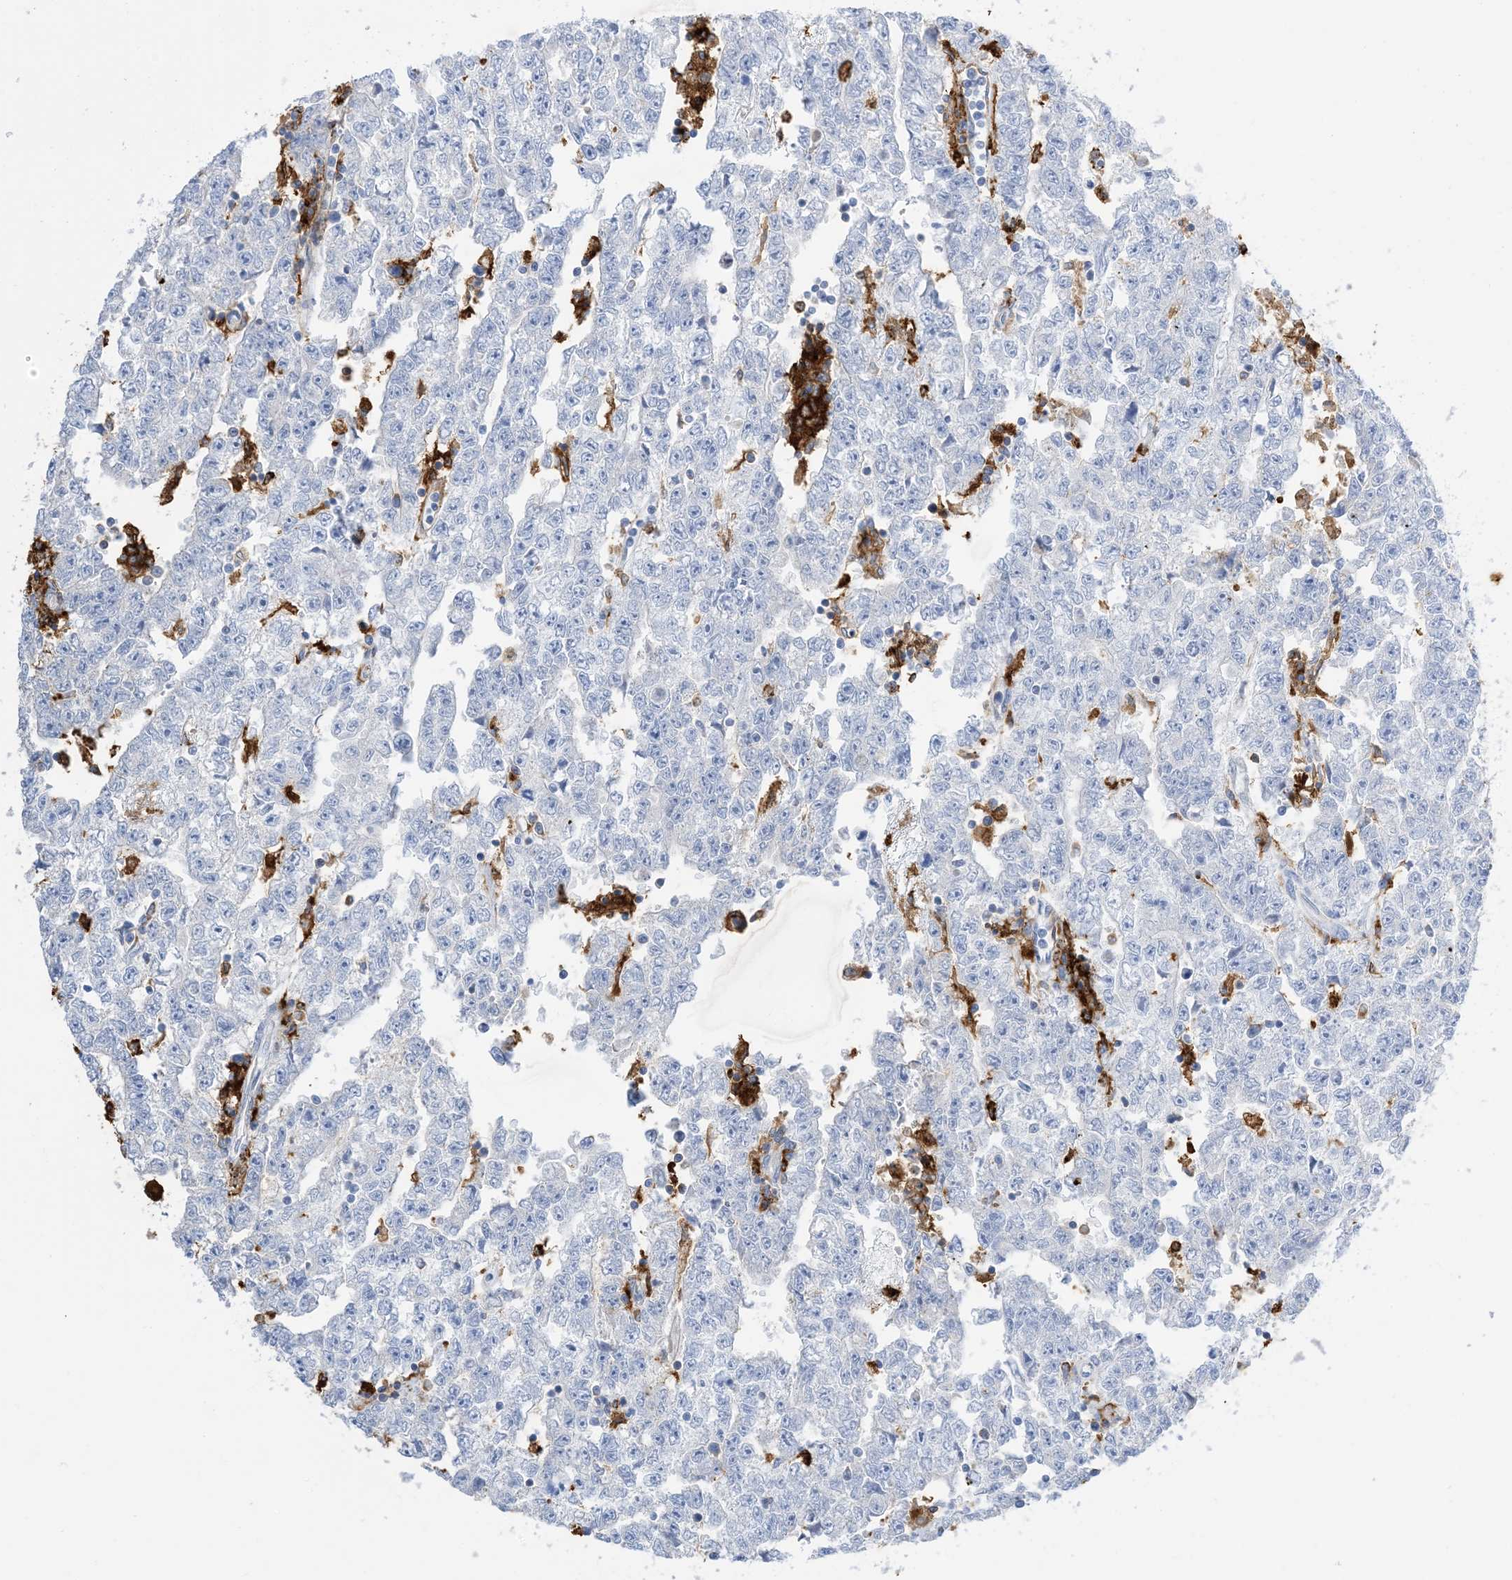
{"staining": {"intensity": "negative", "quantity": "none", "location": "none"}, "tissue": "testis cancer", "cell_type": "Tumor cells", "image_type": "cancer", "snomed": [{"axis": "morphology", "description": "Carcinoma, Embryonal, NOS"}, {"axis": "topography", "description": "Testis"}], "caption": "Embryonal carcinoma (testis) was stained to show a protein in brown. There is no significant staining in tumor cells.", "gene": "DPH3", "patient": {"sex": "male", "age": 25}}